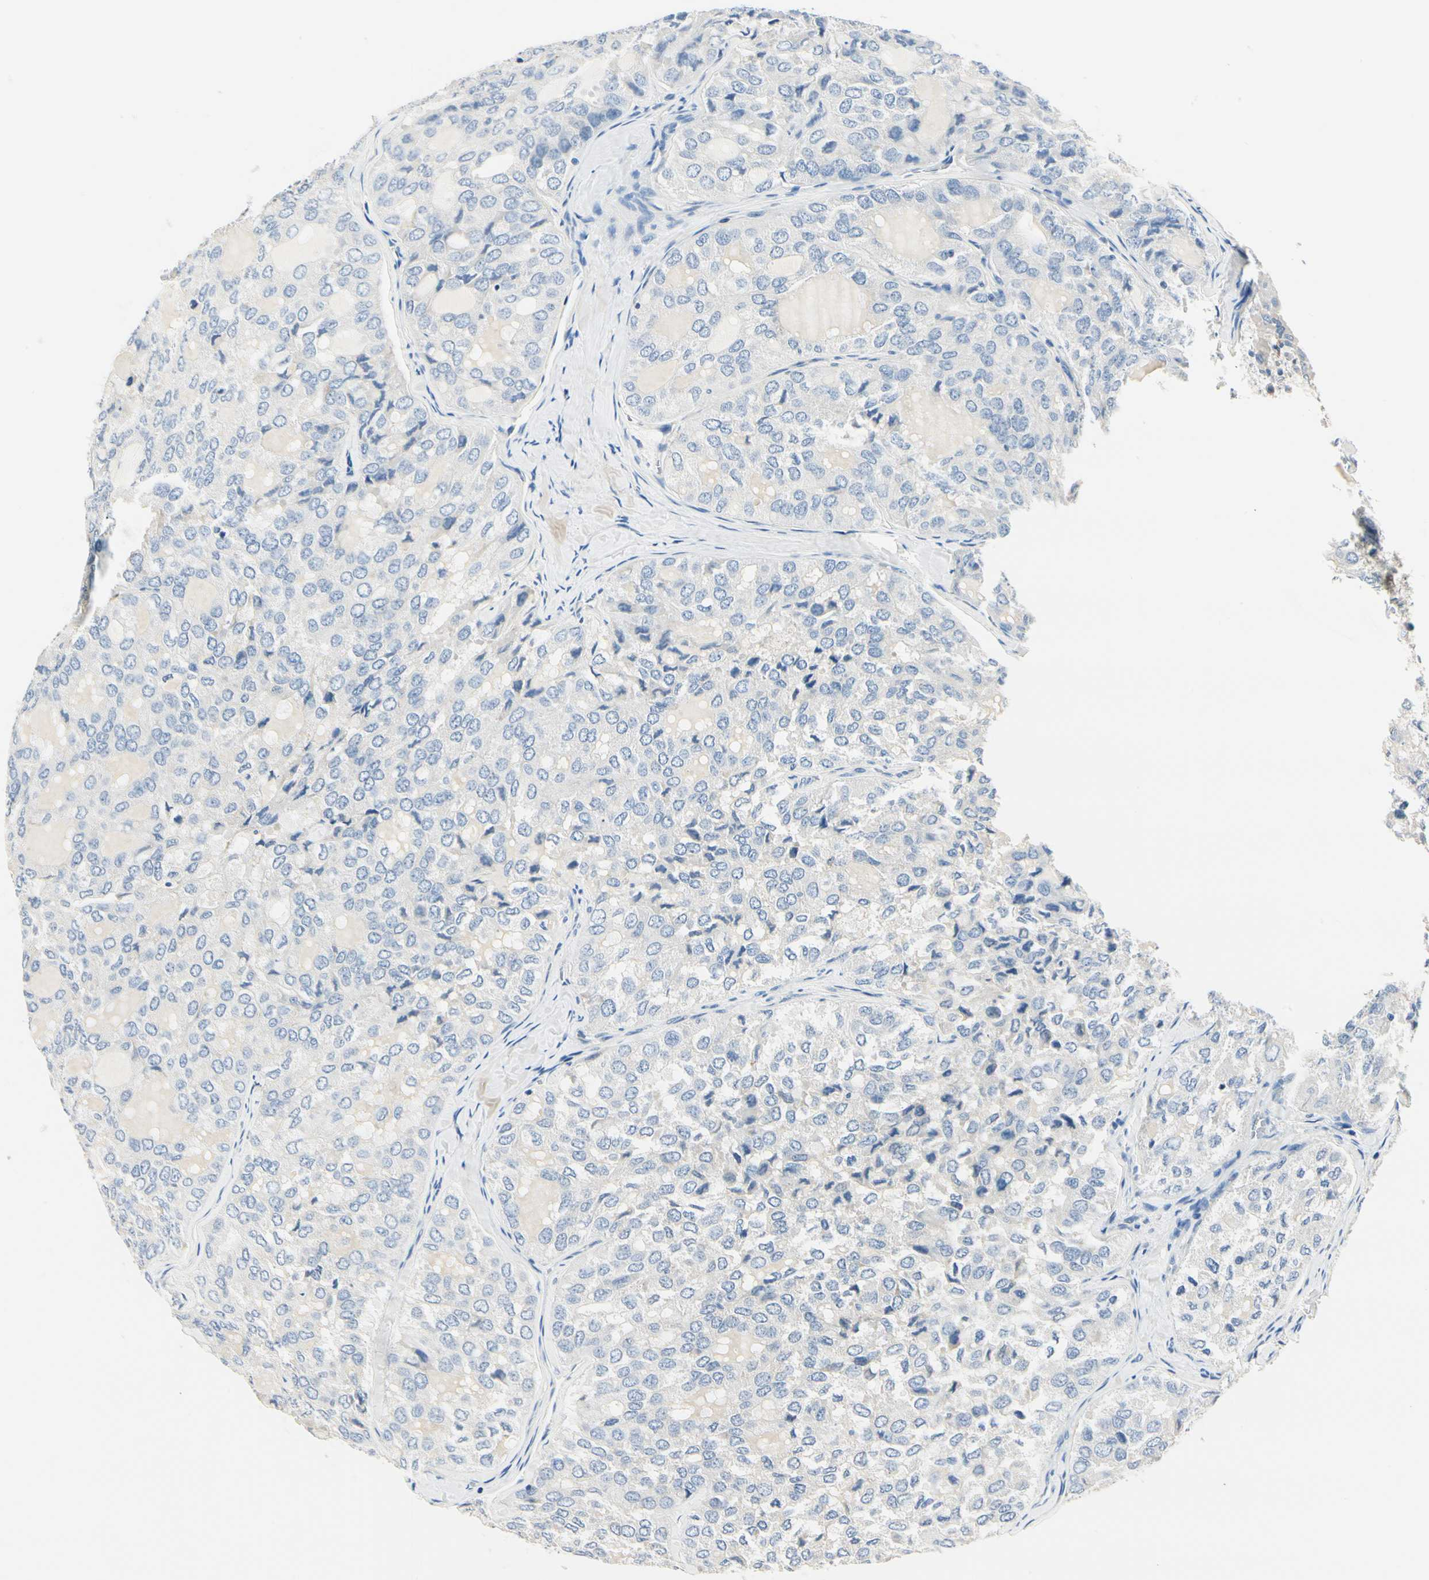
{"staining": {"intensity": "negative", "quantity": "none", "location": "none"}, "tissue": "thyroid cancer", "cell_type": "Tumor cells", "image_type": "cancer", "snomed": [{"axis": "morphology", "description": "Follicular adenoma carcinoma, NOS"}, {"axis": "topography", "description": "Thyroid gland"}], "caption": "This micrograph is of follicular adenoma carcinoma (thyroid) stained with immunohistochemistry to label a protein in brown with the nuclei are counter-stained blue. There is no staining in tumor cells.", "gene": "TGFBR3", "patient": {"sex": "male", "age": 75}}